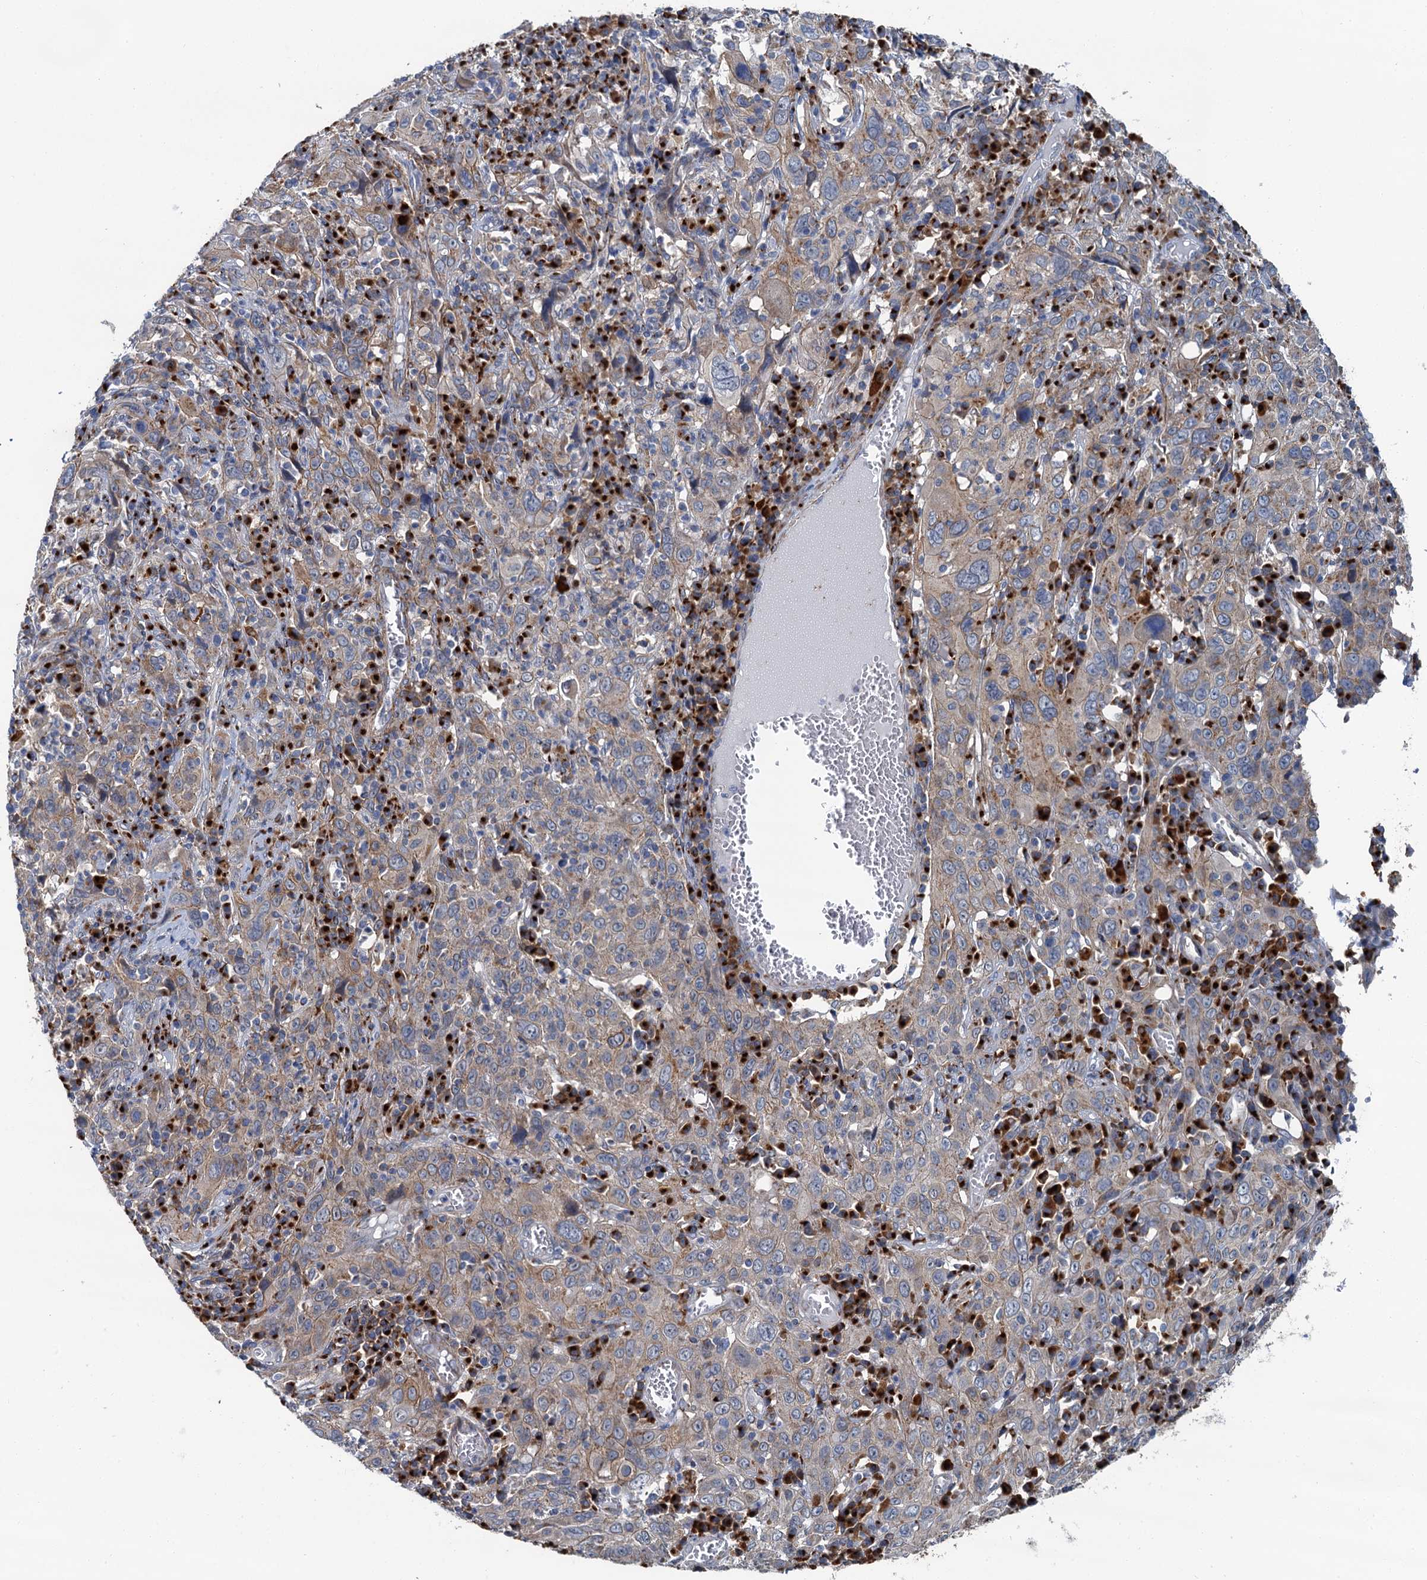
{"staining": {"intensity": "weak", "quantity": ">75%", "location": "cytoplasmic/membranous"}, "tissue": "cervical cancer", "cell_type": "Tumor cells", "image_type": "cancer", "snomed": [{"axis": "morphology", "description": "Squamous cell carcinoma, NOS"}, {"axis": "topography", "description": "Cervix"}], "caption": "Protein expression analysis of squamous cell carcinoma (cervical) displays weak cytoplasmic/membranous expression in about >75% of tumor cells. Using DAB (3,3'-diaminobenzidine) (brown) and hematoxylin (blue) stains, captured at high magnification using brightfield microscopy.", "gene": "BET1L", "patient": {"sex": "female", "age": 46}}